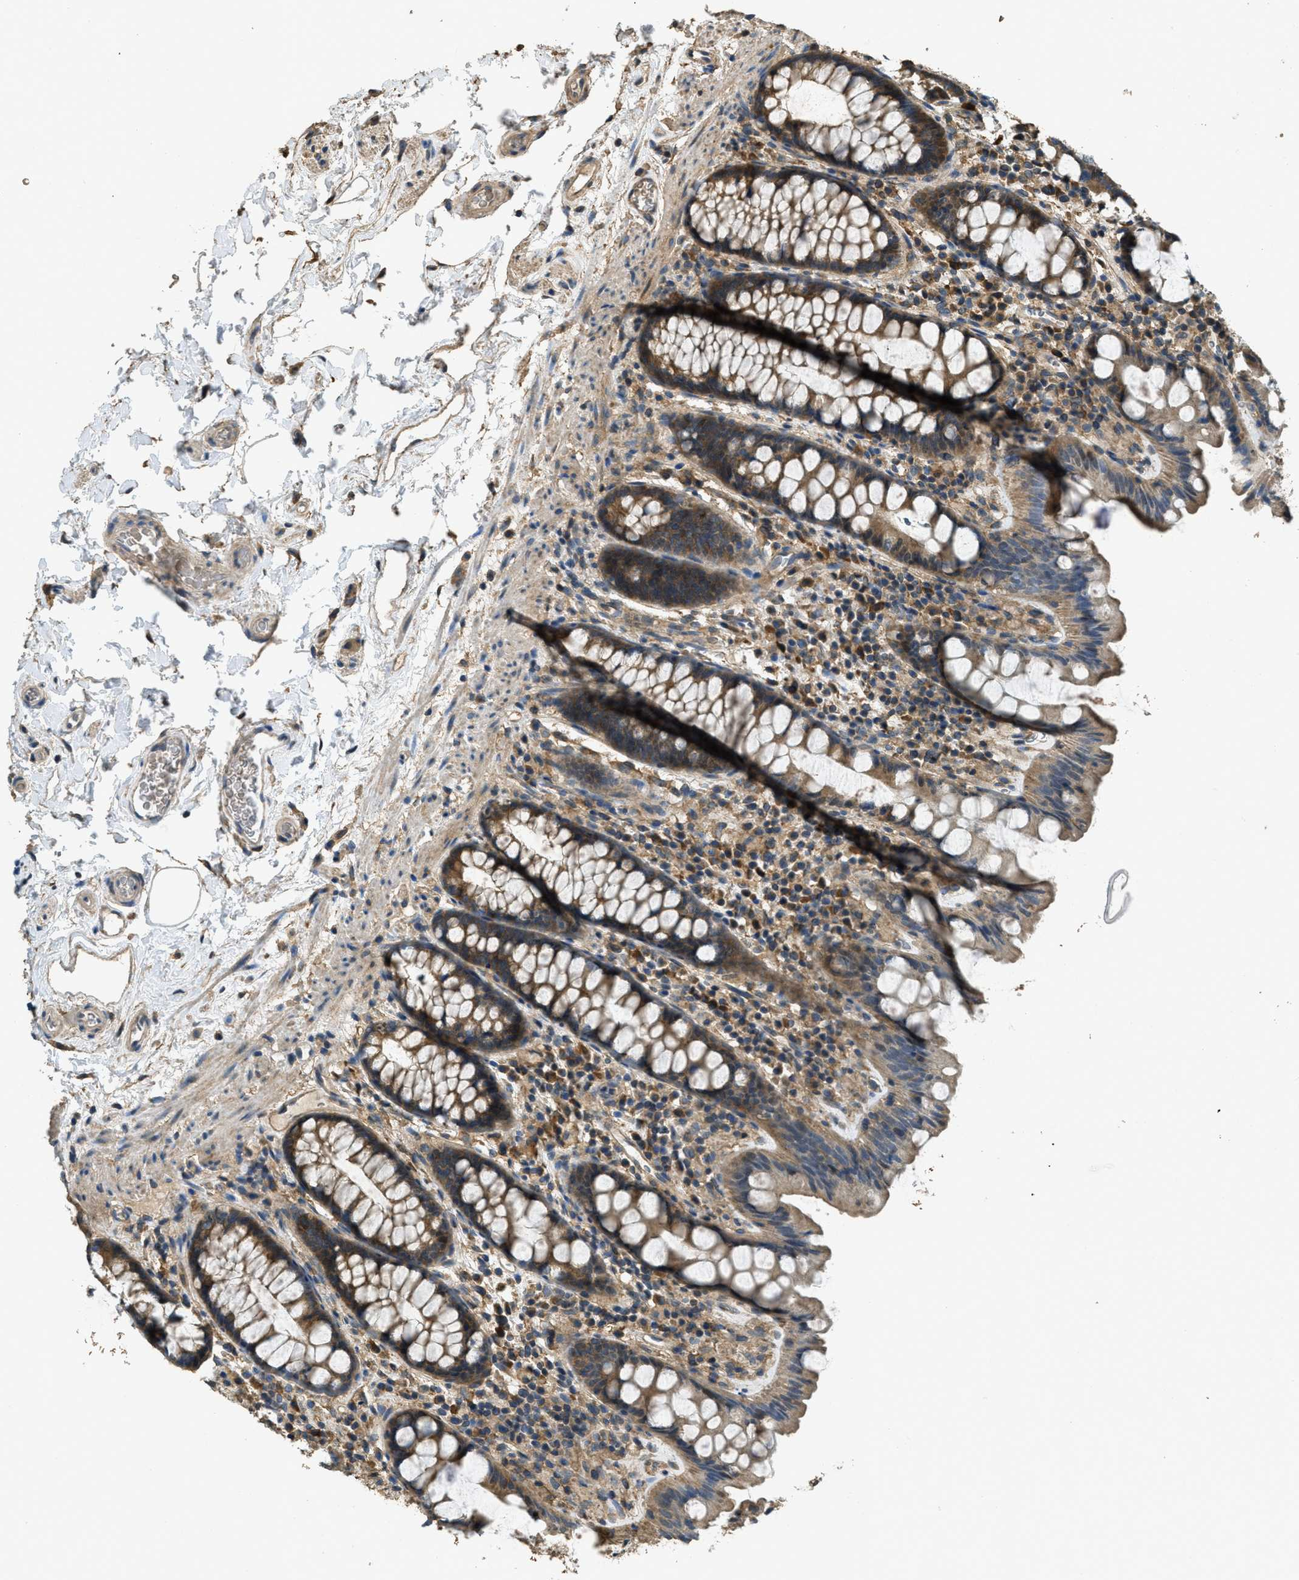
{"staining": {"intensity": "moderate", "quantity": ">75%", "location": "cytoplasmic/membranous"}, "tissue": "colon", "cell_type": "Endothelial cells", "image_type": "normal", "snomed": [{"axis": "morphology", "description": "Normal tissue, NOS"}, {"axis": "topography", "description": "Colon"}], "caption": "Immunohistochemistry (IHC) photomicrograph of normal colon: colon stained using immunohistochemistry (IHC) reveals medium levels of moderate protein expression localized specifically in the cytoplasmic/membranous of endothelial cells, appearing as a cytoplasmic/membranous brown color.", "gene": "CD276", "patient": {"sex": "female", "age": 80}}